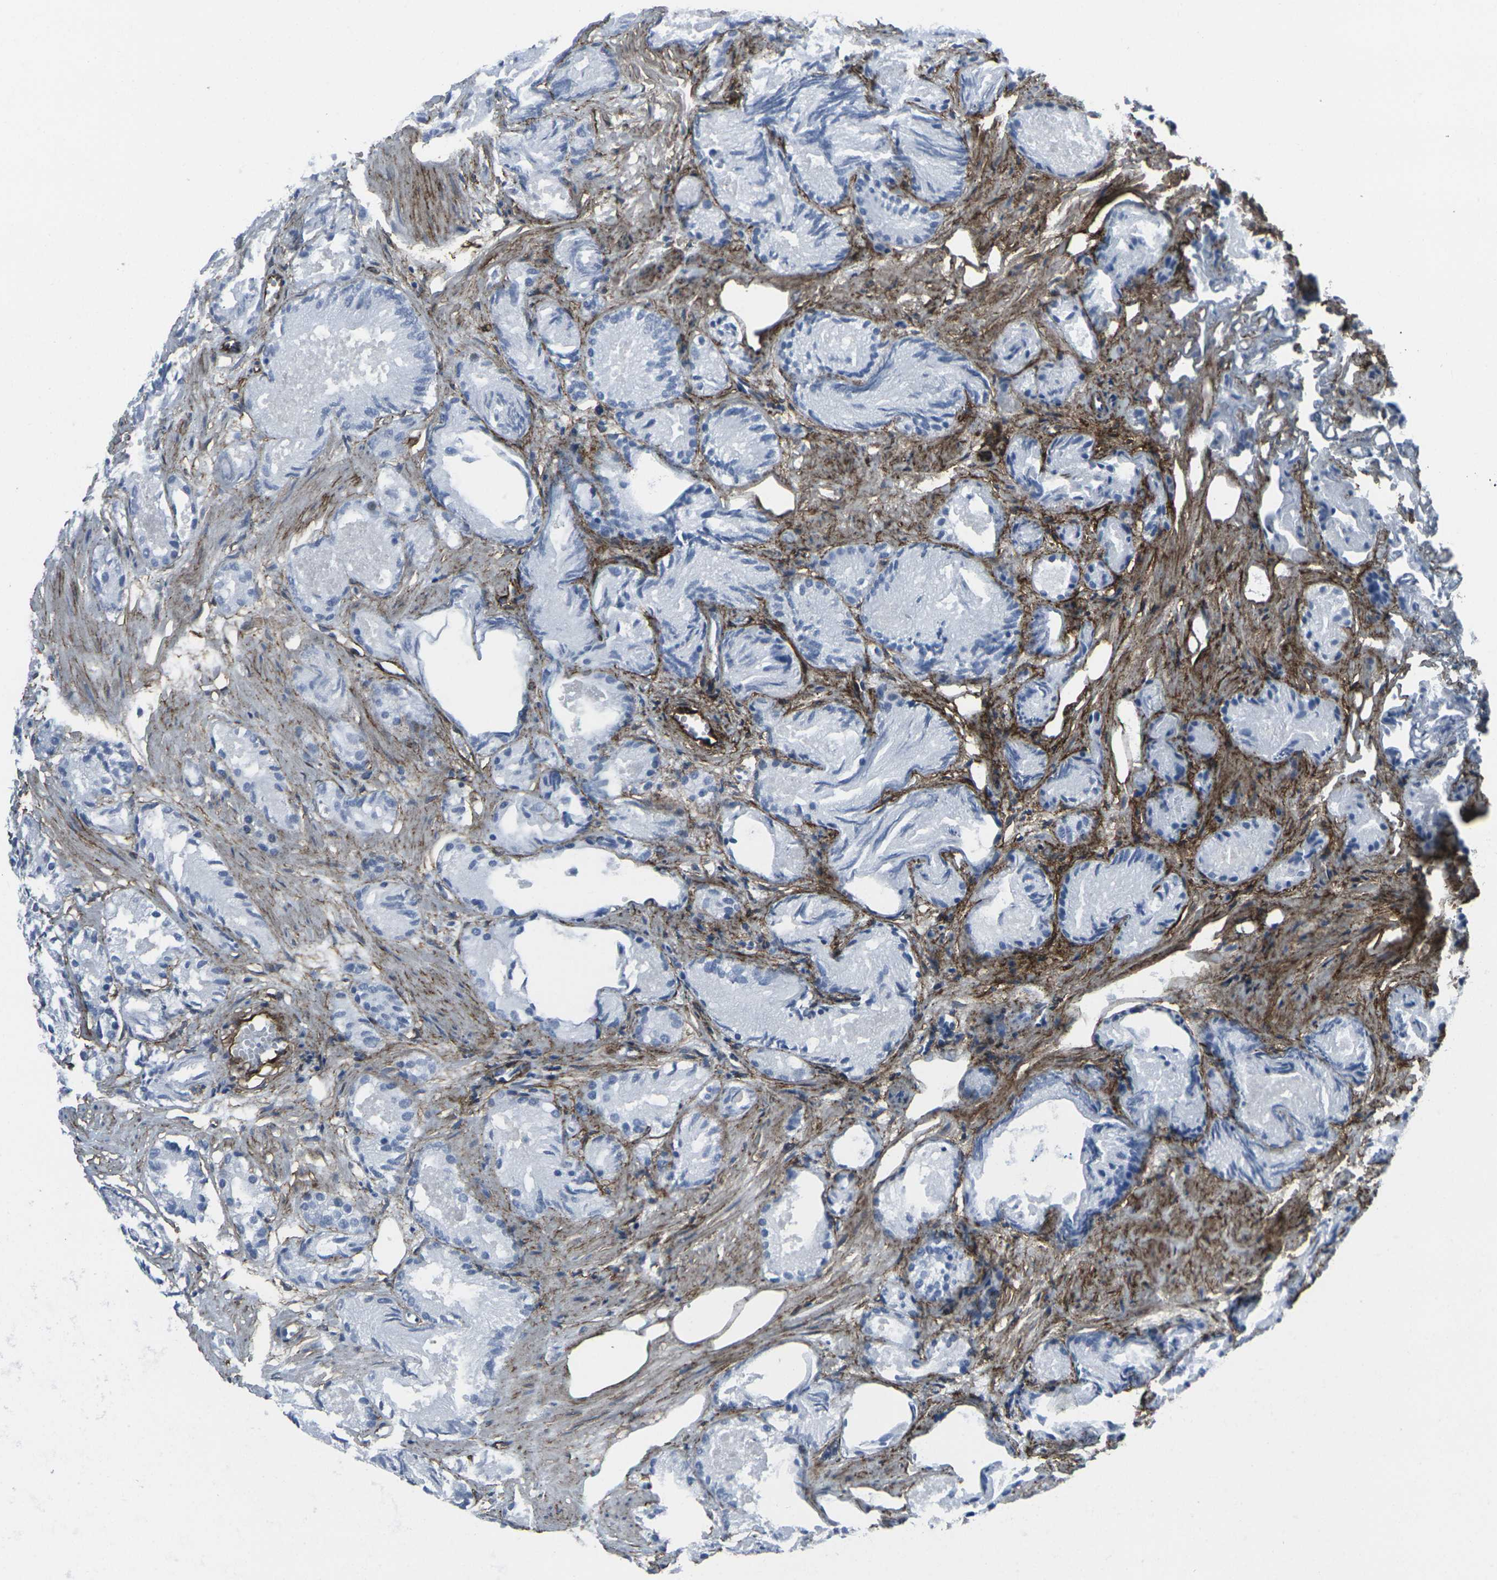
{"staining": {"intensity": "negative", "quantity": "none", "location": "none"}, "tissue": "prostate cancer", "cell_type": "Tumor cells", "image_type": "cancer", "snomed": [{"axis": "morphology", "description": "Adenocarcinoma, Low grade"}, {"axis": "topography", "description": "Prostate"}], "caption": "DAB (3,3'-diaminobenzidine) immunohistochemical staining of prostate cancer (low-grade adenocarcinoma) reveals no significant expression in tumor cells. Nuclei are stained in blue.", "gene": "CDH11", "patient": {"sex": "male", "age": 72}}